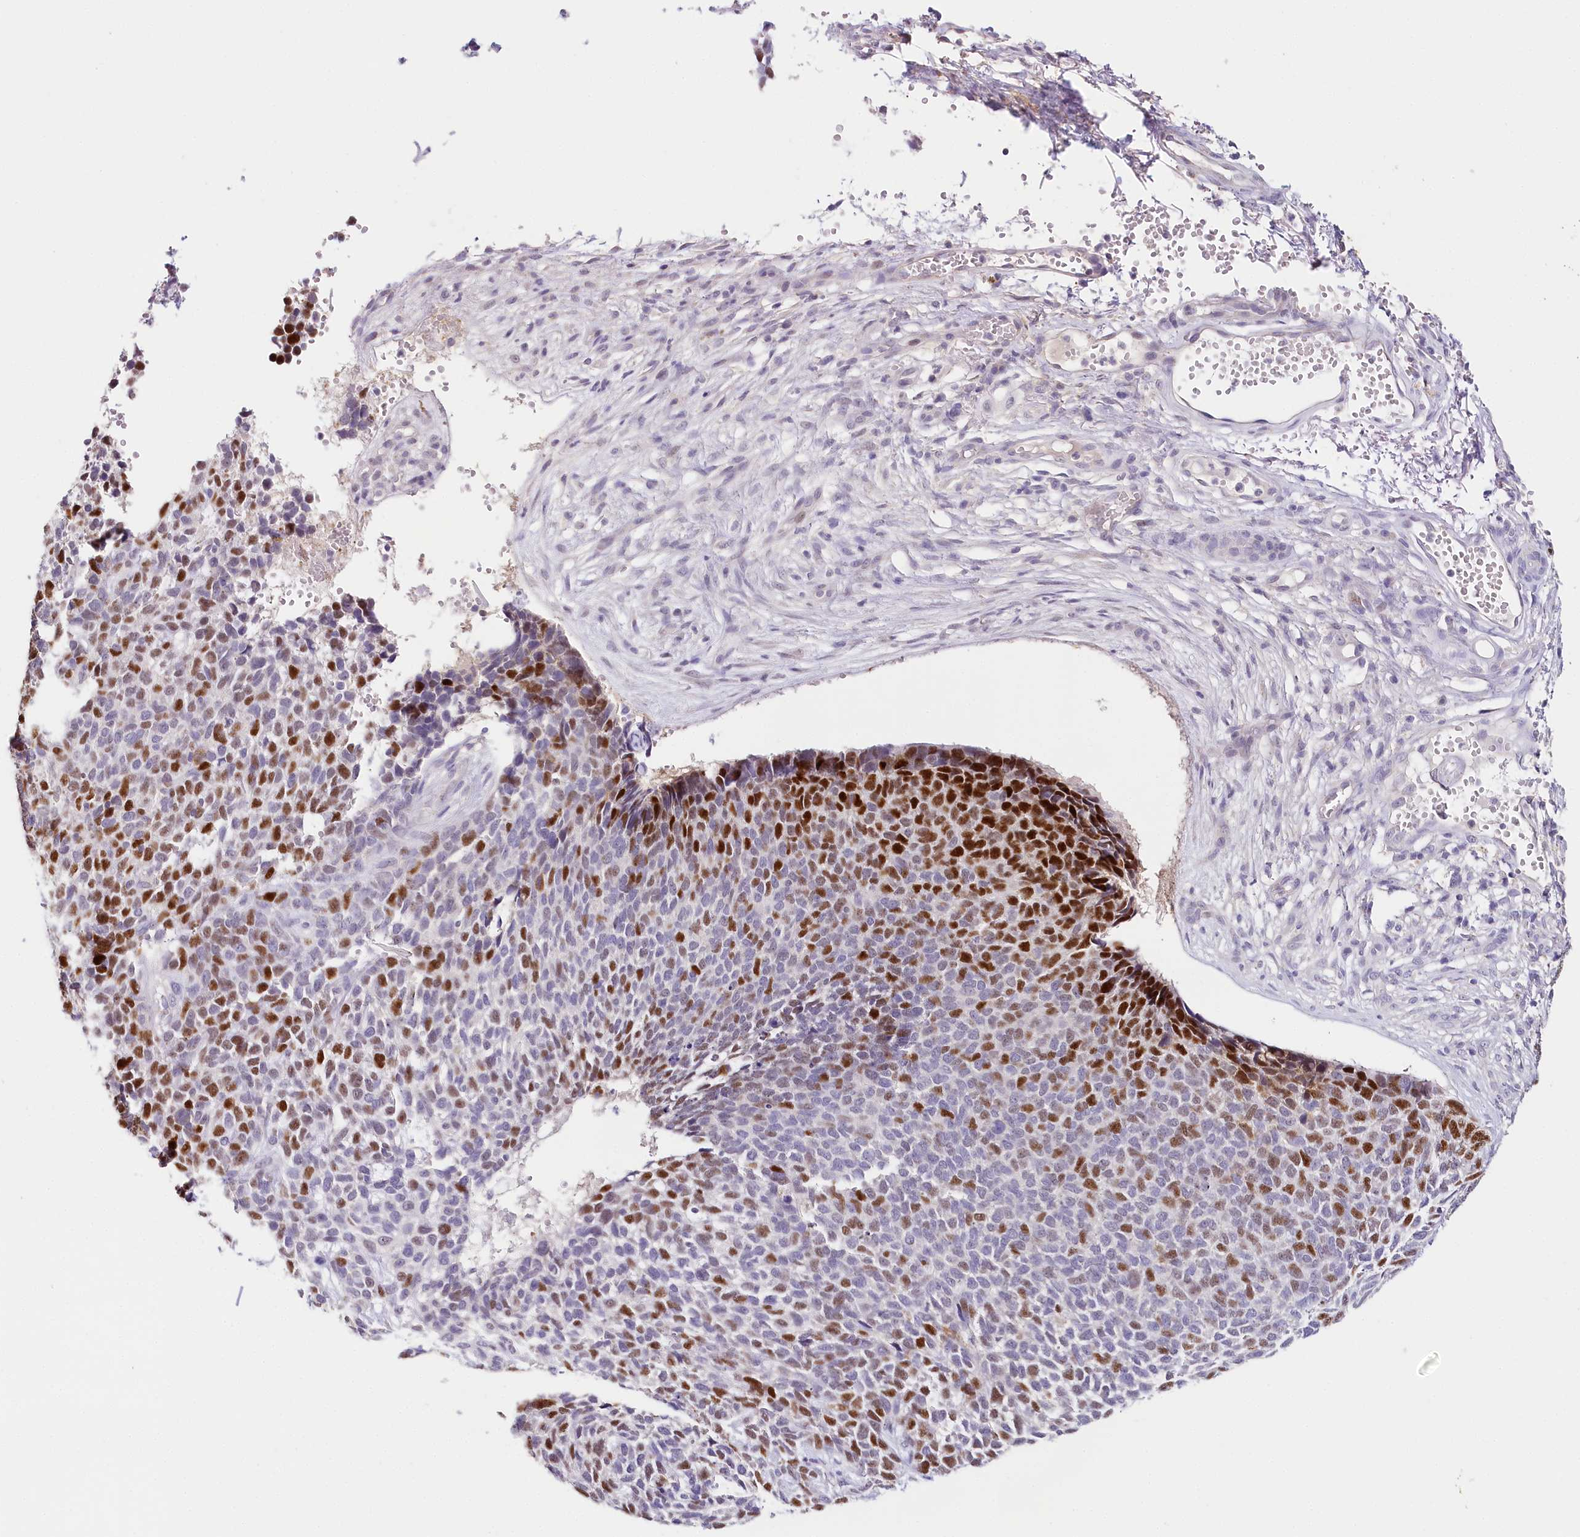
{"staining": {"intensity": "strong", "quantity": "25%-75%", "location": "nuclear"}, "tissue": "skin cancer", "cell_type": "Tumor cells", "image_type": "cancer", "snomed": [{"axis": "morphology", "description": "Basal cell carcinoma"}, {"axis": "topography", "description": "Skin"}], "caption": "This image displays IHC staining of human skin cancer (basal cell carcinoma), with high strong nuclear expression in approximately 25%-75% of tumor cells.", "gene": "TP53", "patient": {"sex": "female", "age": 84}}